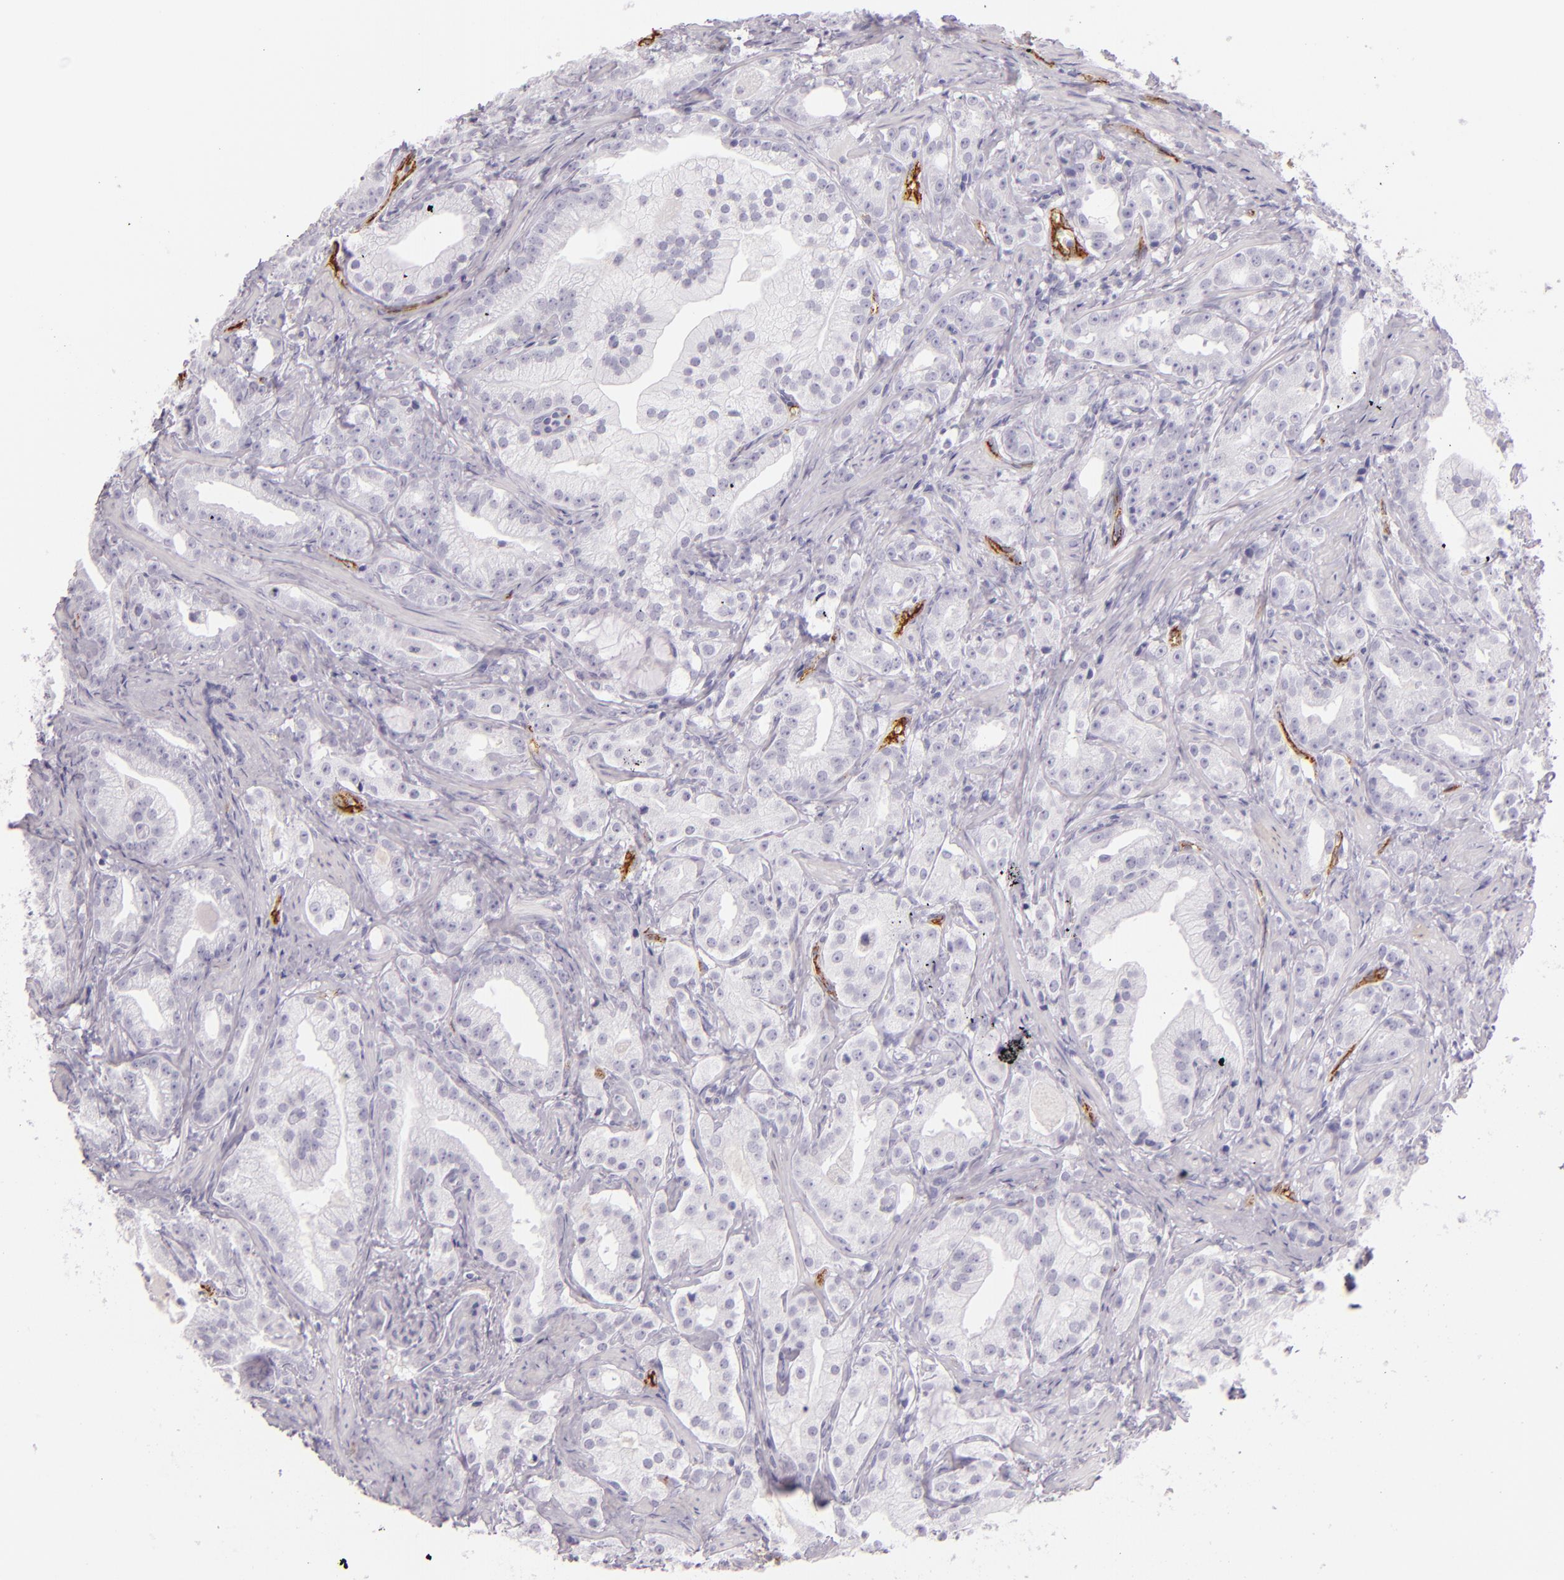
{"staining": {"intensity": "negative", "quantity": "none", "location": "none"}, "tissue": "prostate cancer", "cell_type": "Tumor cells", "image_type": "cancer", "snomed": [{"axis": "morphology", "description": "Adenocarcinoma, Low grade"}, {"axis": "topography", "description": "Prostate"}], "caption": "Tumor cells are negative for brown protein staining in prostate low-grade adenocarcinoma. (DAB (3,3'-diaminobenzidine) IHC, high magnification).", "gene": "SELP", "patient": {"sex": "male", "age": 59}}